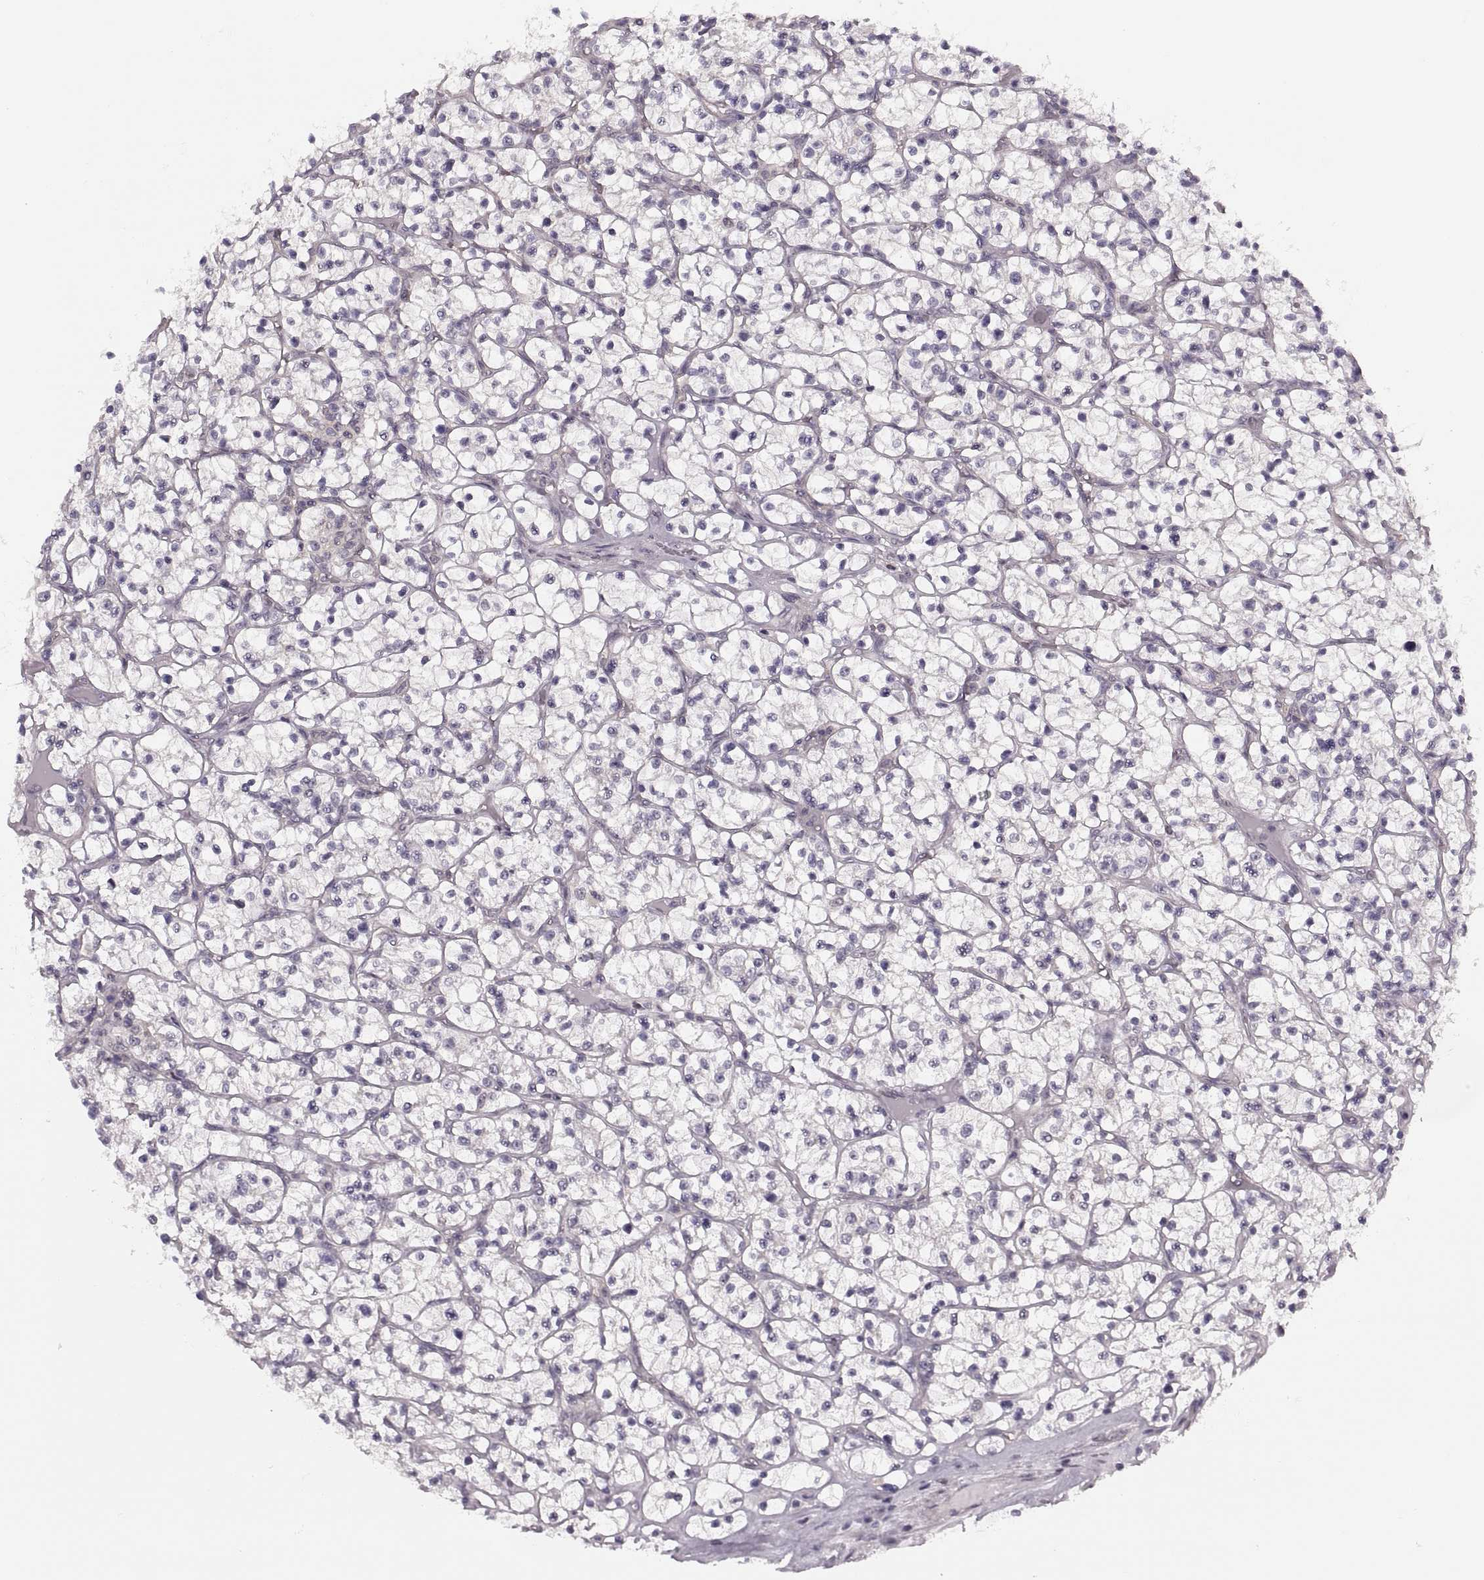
{"staining": {"intensity": "negative", "quantity": "none", "location": "none"}, "tissue": "renal cancer", "cell_type": "Tumor cells", "image_type": "cancer", "snomed": [{"axis": "morphology", "description": "Adenocarcinoma, NOS"}, {"axis": "topography", "description": "Kidney"}], "caption": "DAB (3,3'-diaminobenzidine) immunohistochemical staining of human renal cancer (adenocarcinoma) displays no significant staining in tumor cells.", "gene": "LUZP2", "patient": {"sex": "female", "age": 64}}